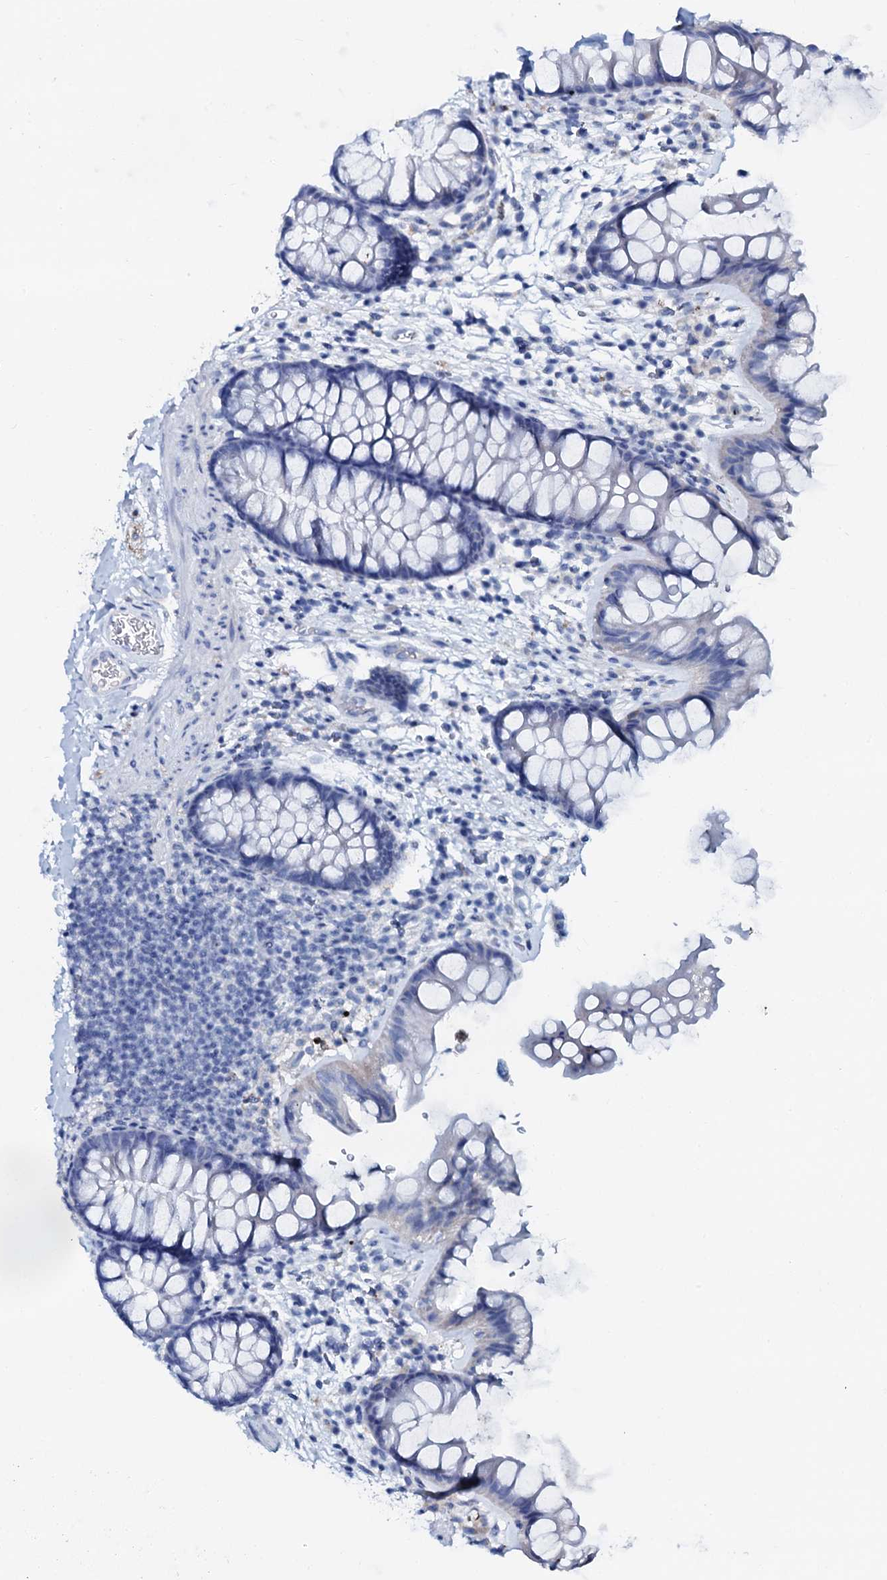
{"staining": {"intensity": "negative", "quantity": "none", "location": "none"}, "tissue": "colon", "cell_type": "Endothelial cells", "image_type": "normal", "snomed": [{"axis": "morphology", "description": "Normal tissue, NOS"}, {"axis": "topography", "description": "Colon"}], "caption": "High power microscopy image of an immunohistochemistry photomicrograph of normal colon, revealing no significant expression in endothelial cells.", "gene": "AMER2", "patient": {"sex": "female", "age": 62}}